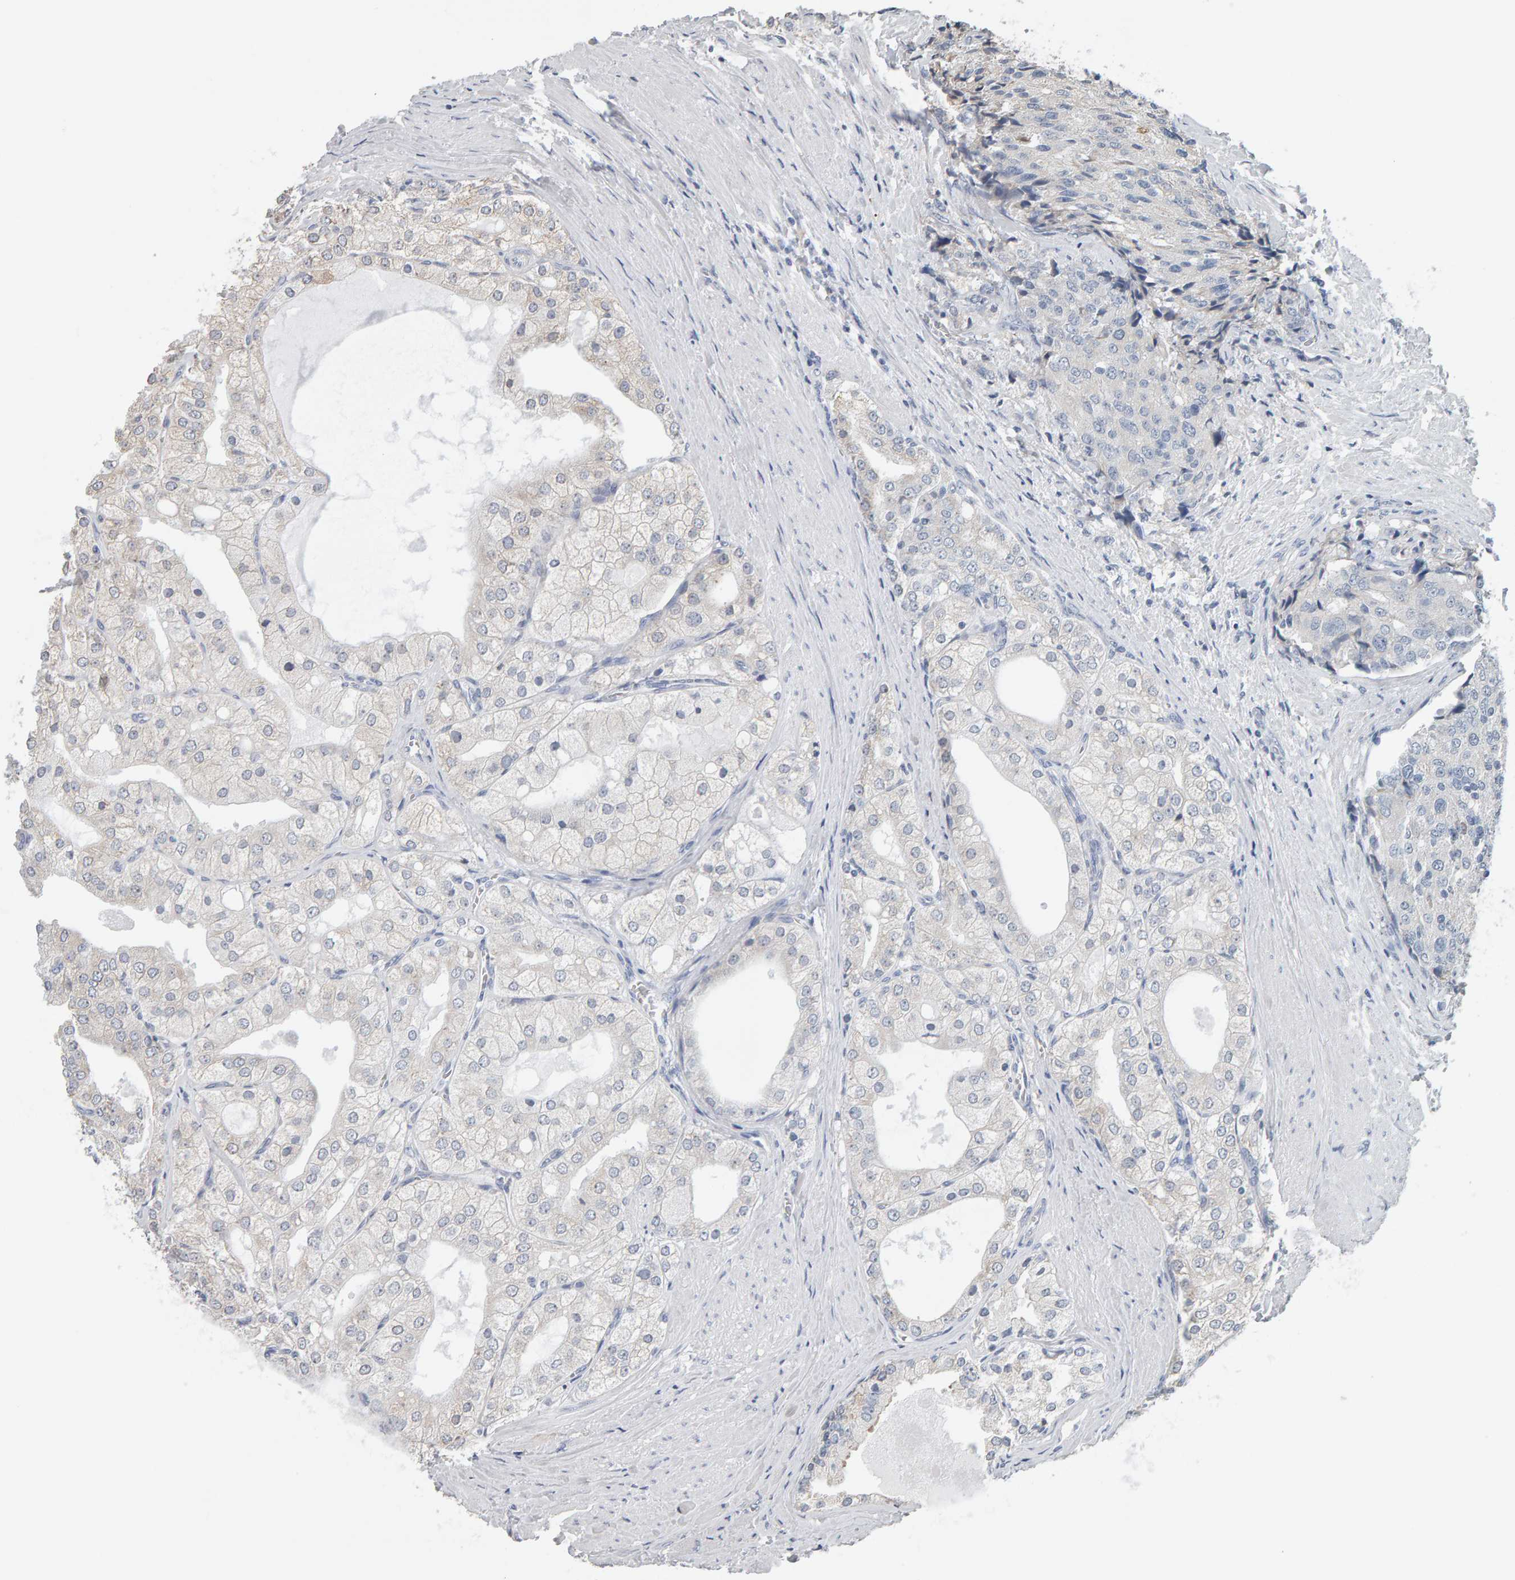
{"staining": {"intensity": "weak", "quantity": "<25%", "location": "cytoplasmic/membranous"}, "tissue": "prostate cancer", "cell_type": "Tumor cells", "image_type": "cancer", "snomed": [{"axis": "morphology", "description": "Adenocarcinoma, High grade"}, {"axis": "topography", "description": "Prostate"}], "caption": "The histopathology image reveals no staining of tumor cells in prostate high-grade adenocarcinoma. The staining was performed using DAB to visualize the protein expression in brown, while the nuclei were stained in blue with hematoxylin (Magnification: 20x).", "gene": "ADHFE1", "patient": {"sex": "male", "age": 50}}